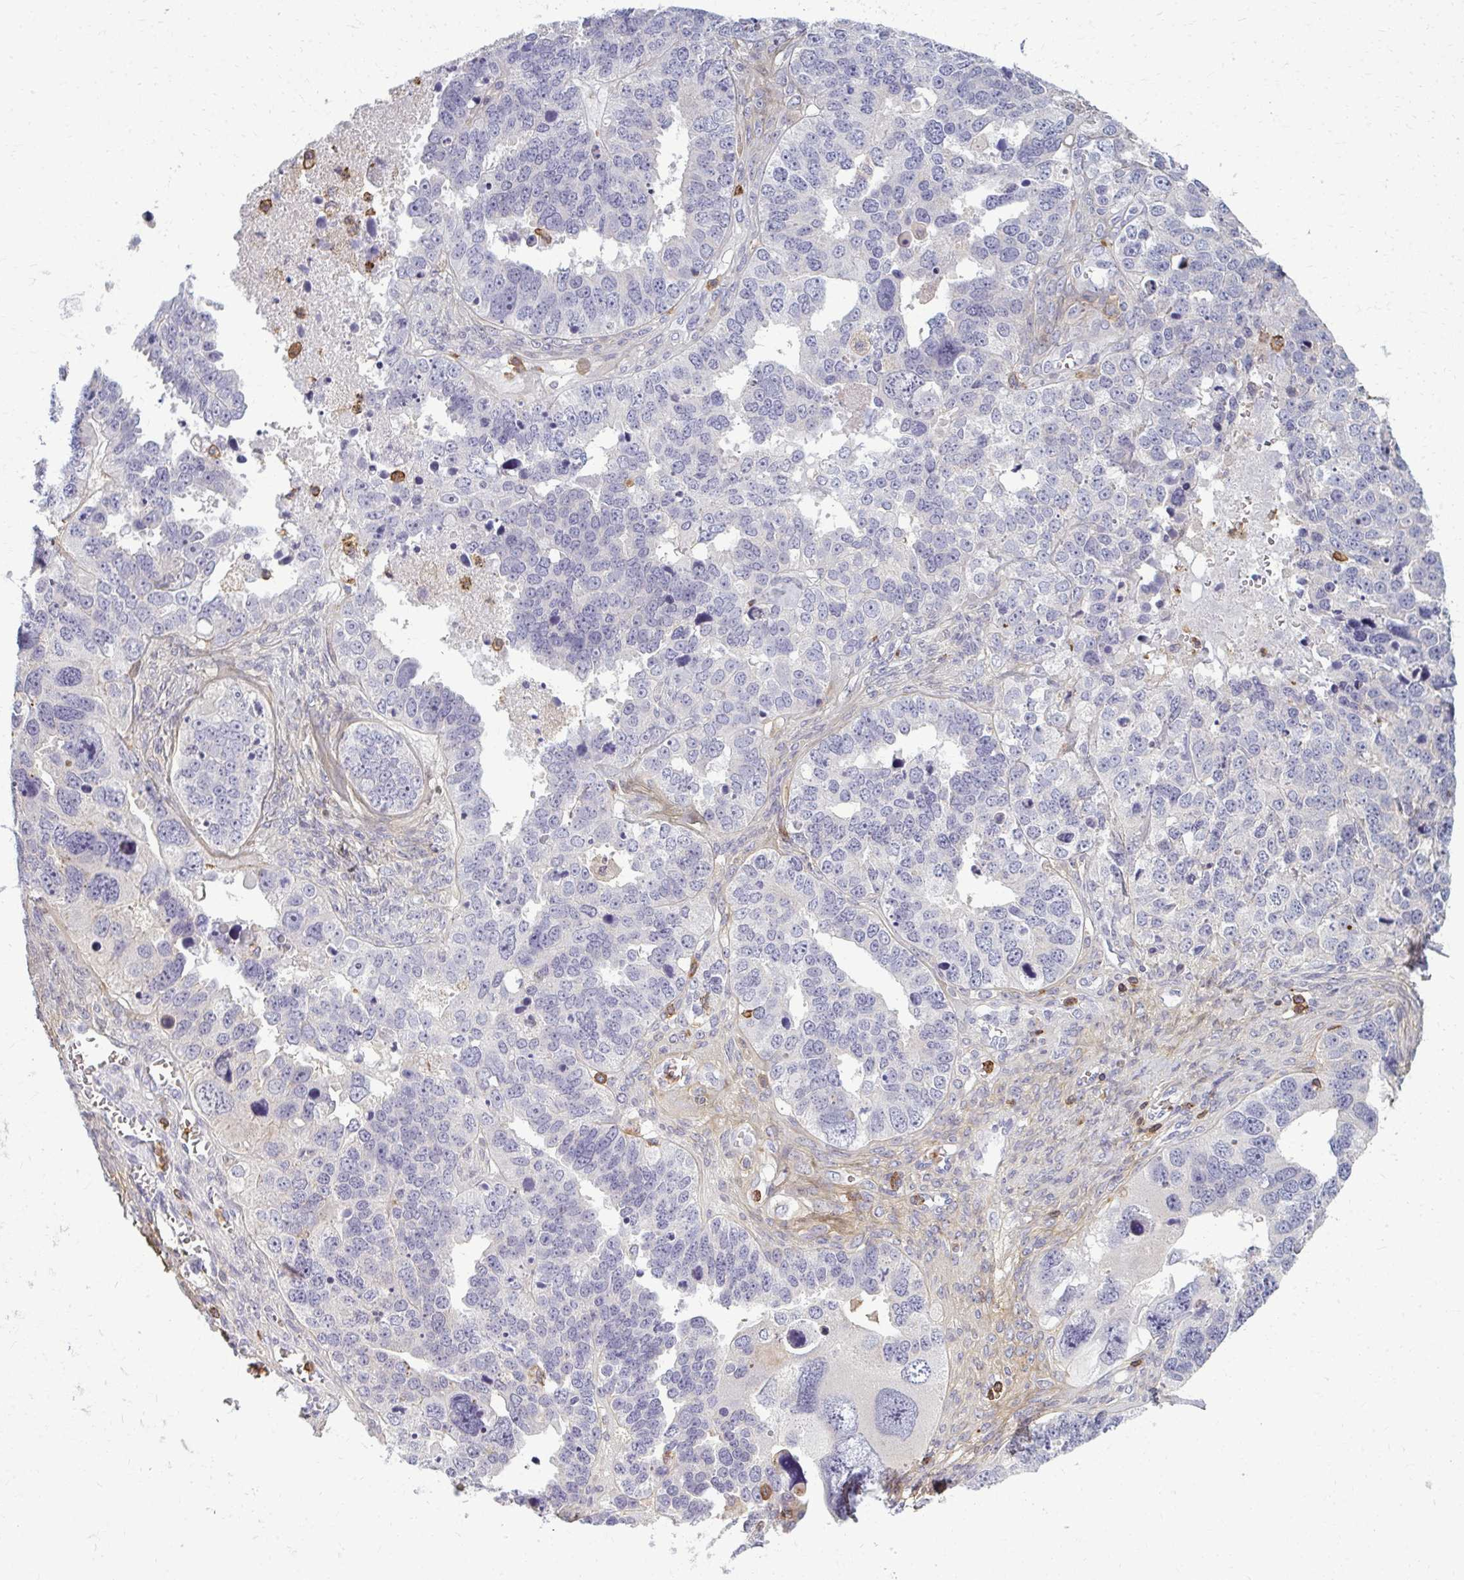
{"staining": {"intensity": "negative", "quantity": "none", "location": "none"}, "tissue": "ovarian cancer", "cell_type": "Tumor cells", "image_type": "cancer", "snomed": [{"axis": "morphology", "description": "Cystadenocarcinoma, serous, NOS"}, {"axis": "topography", "description": "Ovary"}], "caption": "Ovarian serous cystadenocarcinoma was stained to show a protein in brown. There is no significant expression in tumor cells.", "gene": "AP5M1", "patient": {"sex": "female", "age": 76}}